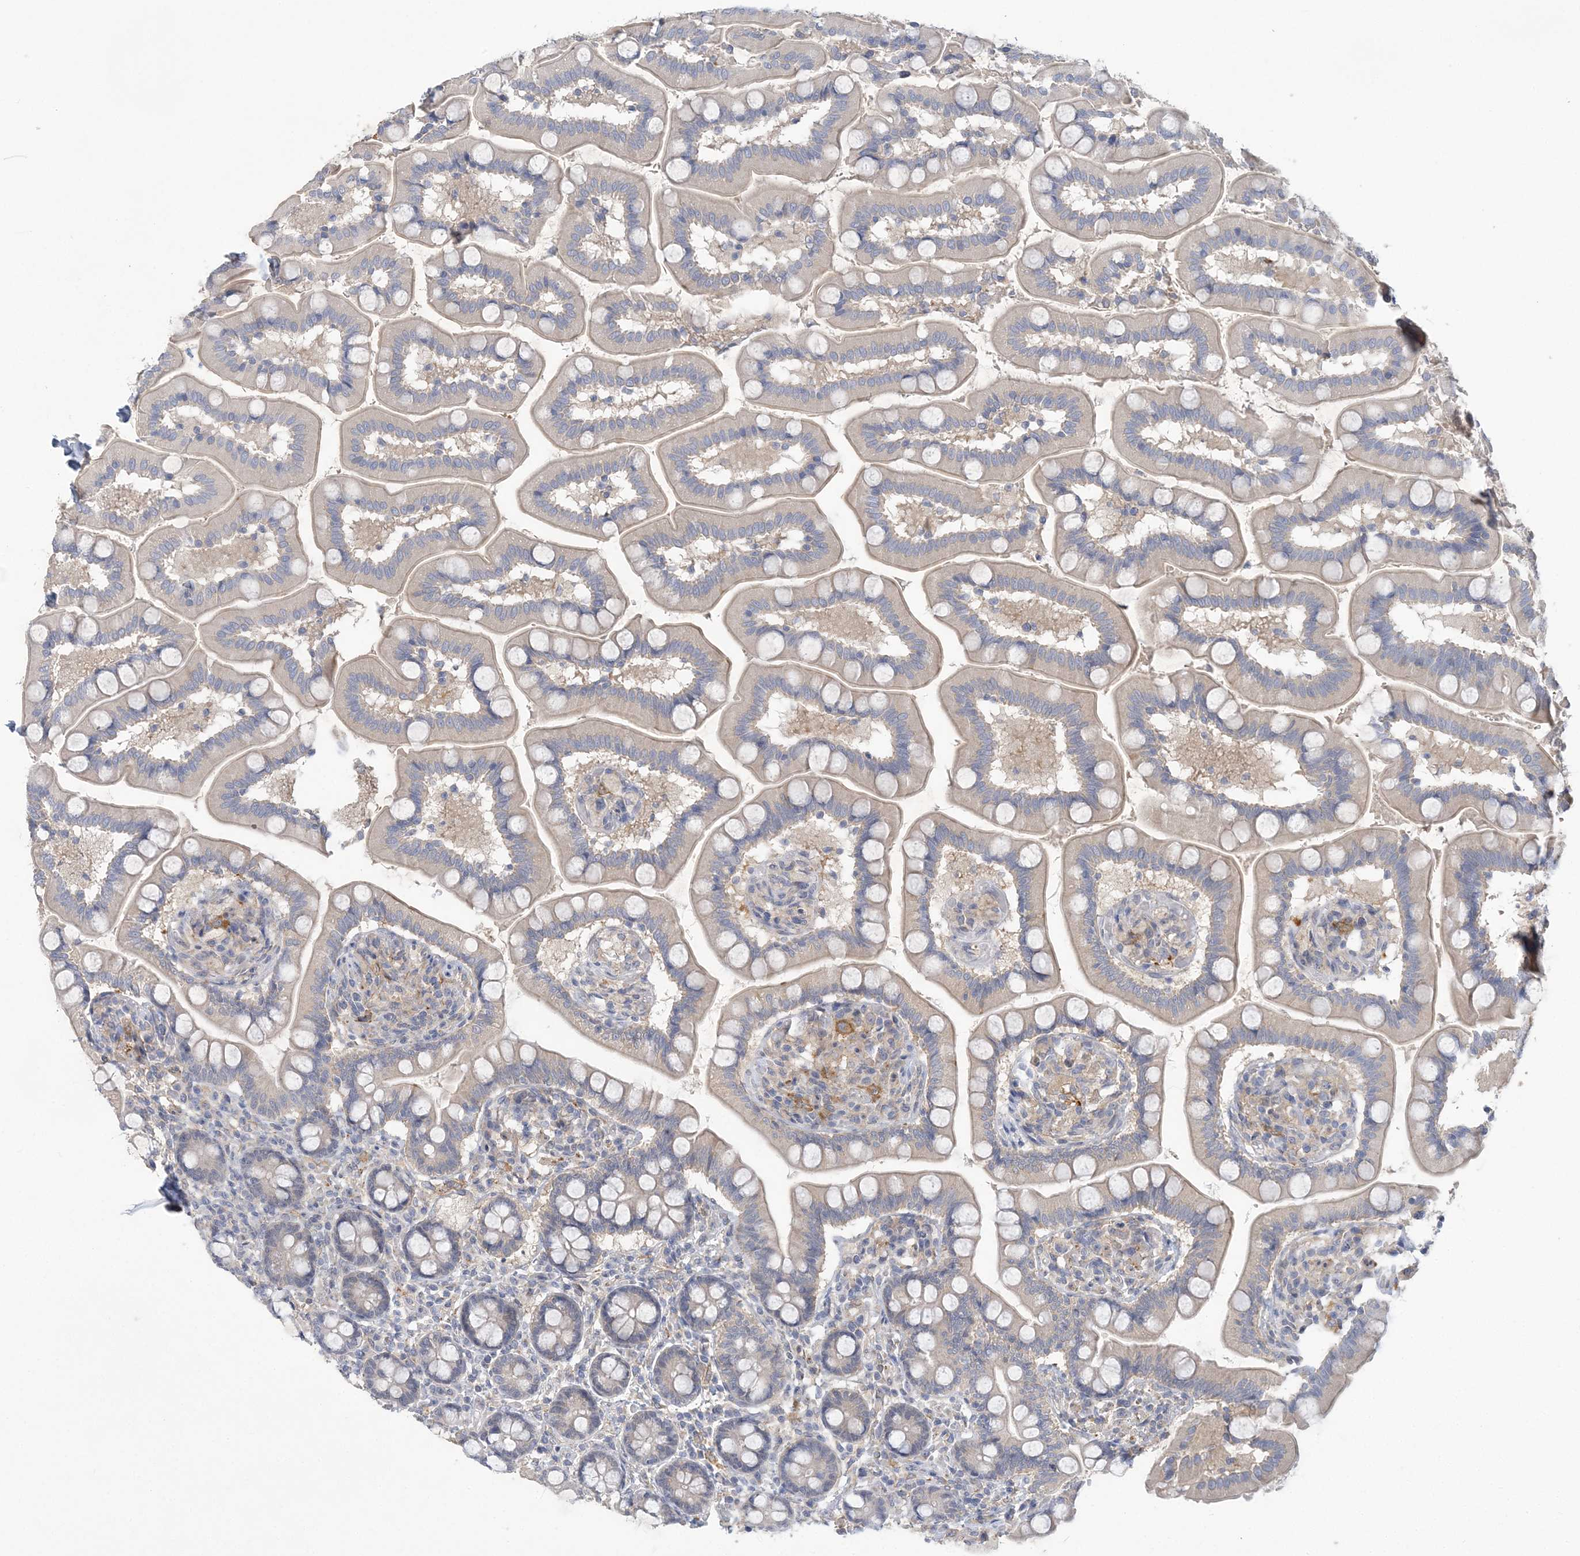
{"staining": {"intensity": "negative", "quantity": "none", "location": "none"}, "tissue": "small intestine", "cell_type": "Glandular cells", "image_type": "normal", "snomed": [{"axis": "morphology", "description": "Normal tissue, NOS"}, {"axis": "topography", "description": "Small intestine"}], "caption": "High power microscopy histopathology image of an immunohistochemistry (IHC) photomicrograph of benign small intestine, revealing no significant positivity in glandular cells. Nuclei are stained in blue.", "gene": "ANKRD35", "patient": {"sex": "female", "age": 64}}